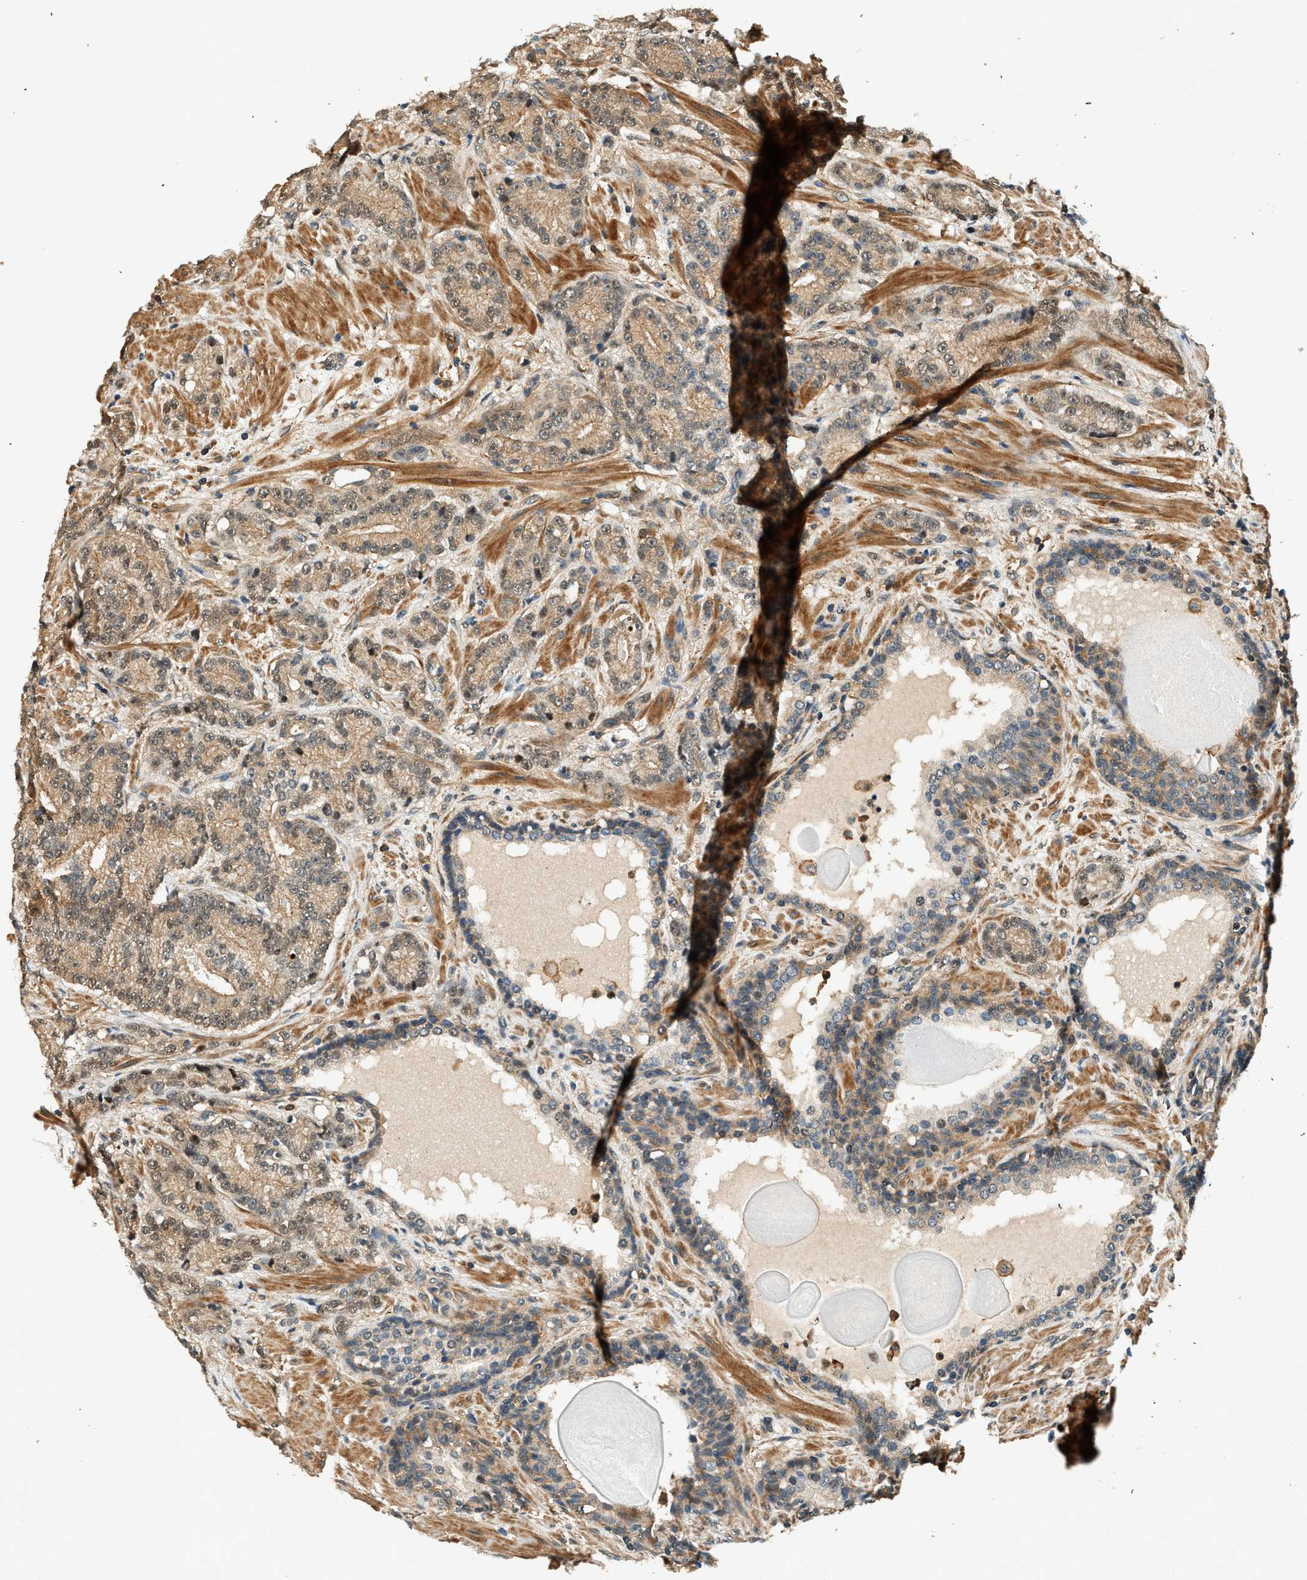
{"staining": {"intensity": "moderate", "quantity": ">75%", "location": "cytoplasmic/membranous"}, "tissue": "prostate cancer", "cell_type": "Tumor cells", "image_type": "cancer", "snomed": [{"axis": "morphology", "description": "Adenocarcinoma, High grade"}, {"axis": "topography", "description": "Prostate"}], "caption": "Immunohistochemistry (IHC) image of human high-grade adenocarcinoma (prostate) stained for a protein (brown), which reveals medium levels of moderate cytoplasmic/membranous staining in about >75% of tumor cells.", "gene": "ARHGEF11", "patient": {"sex": "male", "age": 61}}